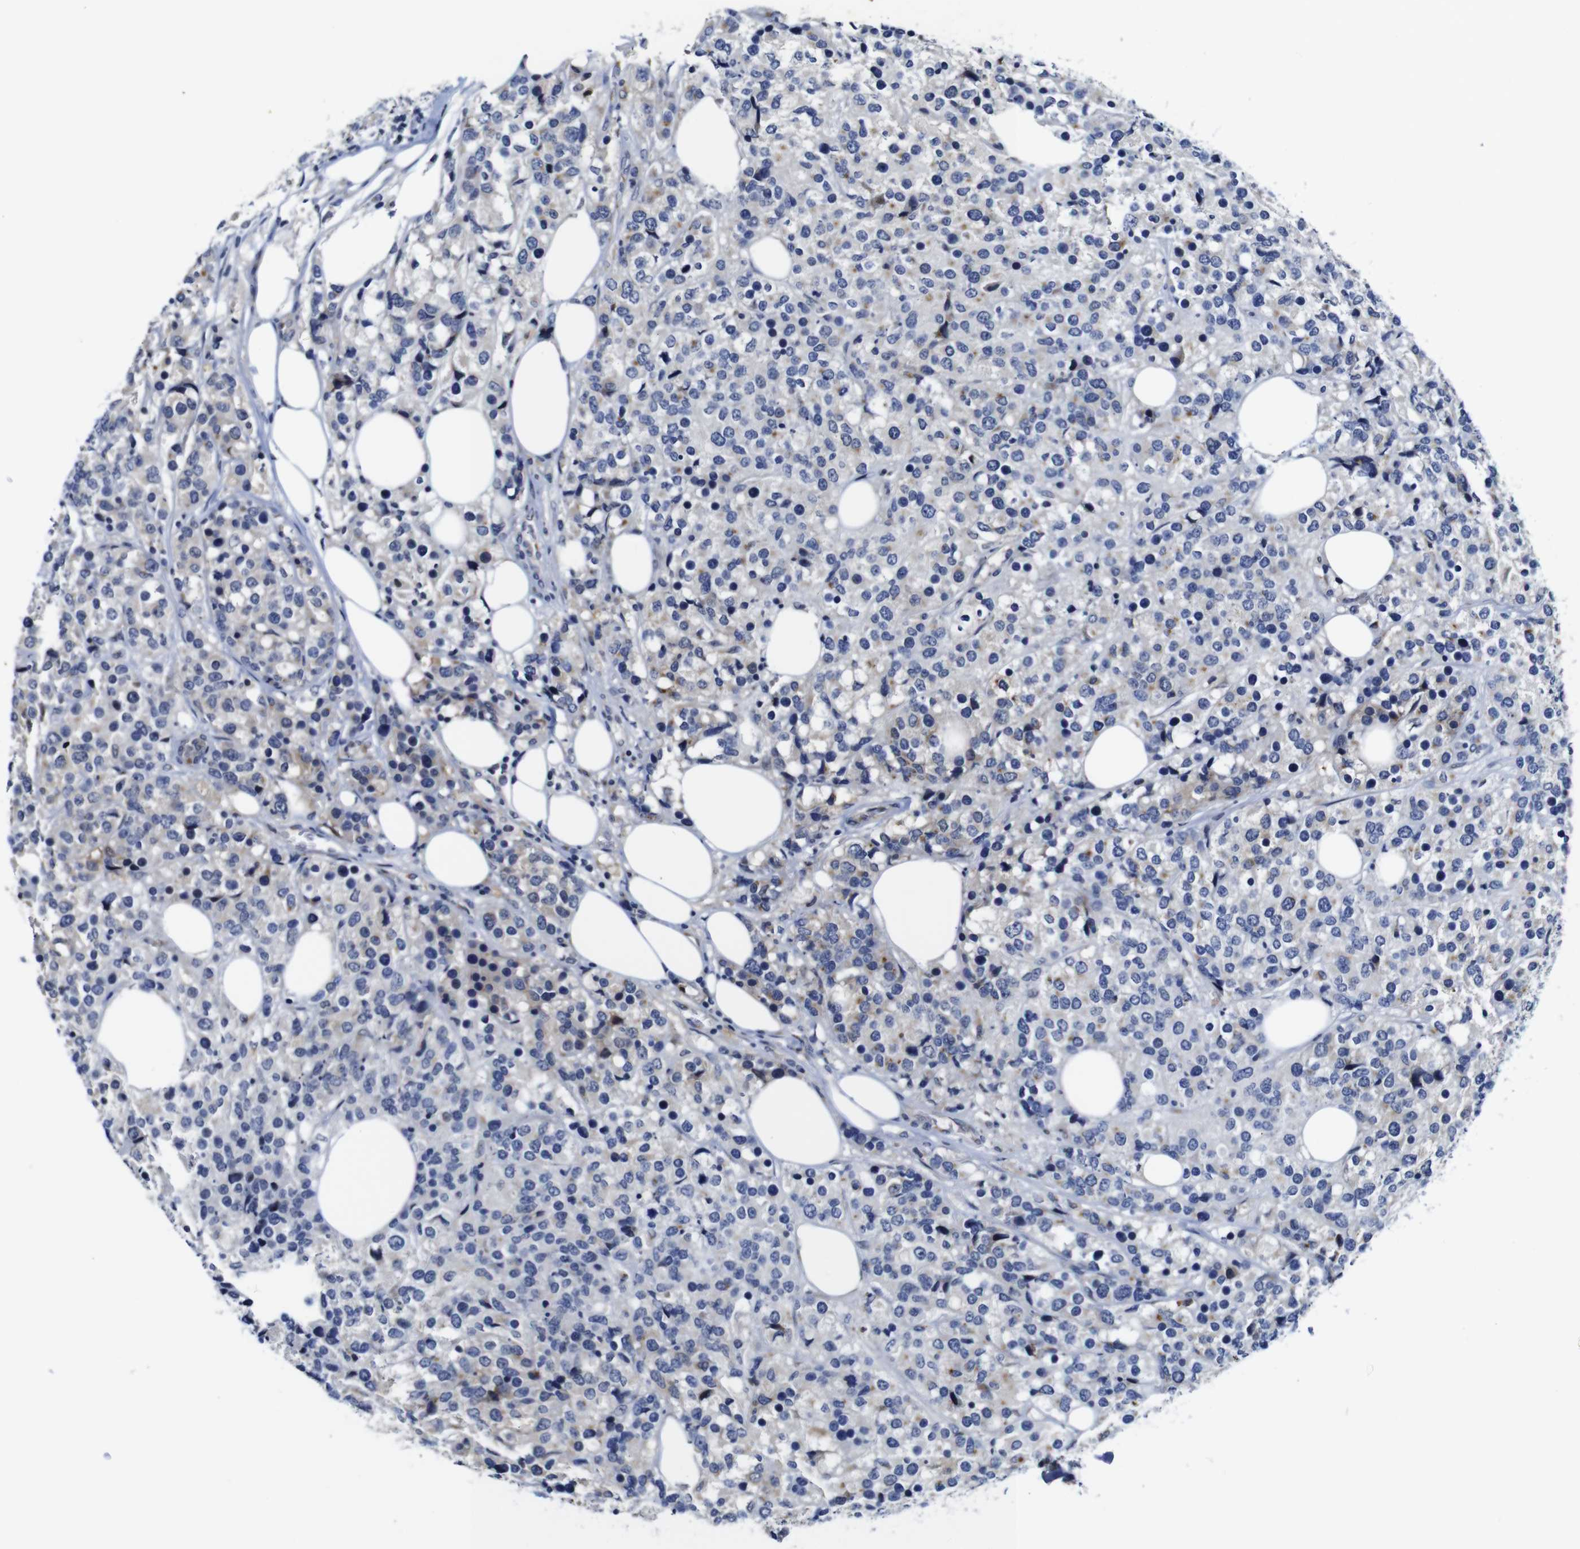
{"staining": {"intensity": "weak", "quantity": "<25%", "location": "cytoplasmic/membranous"}, "tissue": "breast cancer", "cell_type": "Tumor cells", "image_type": "cancer", "snomed": [{"axis": "morphology", "description": "Lobular carcinoma"}, {"axis": "topography", "description": "Breast"}], "caption": "This is a micrograph of immunohistochemistry staining of breast cancer, which shows no expression in tumor cells. The staining was performed using DAB to visualize the protein expression in brown, while the nuclei were stained in blue with hematoxylin (Magnification: 20x).", "gene": "FURIN", "patient": {"sex": "female", "age": 59}}